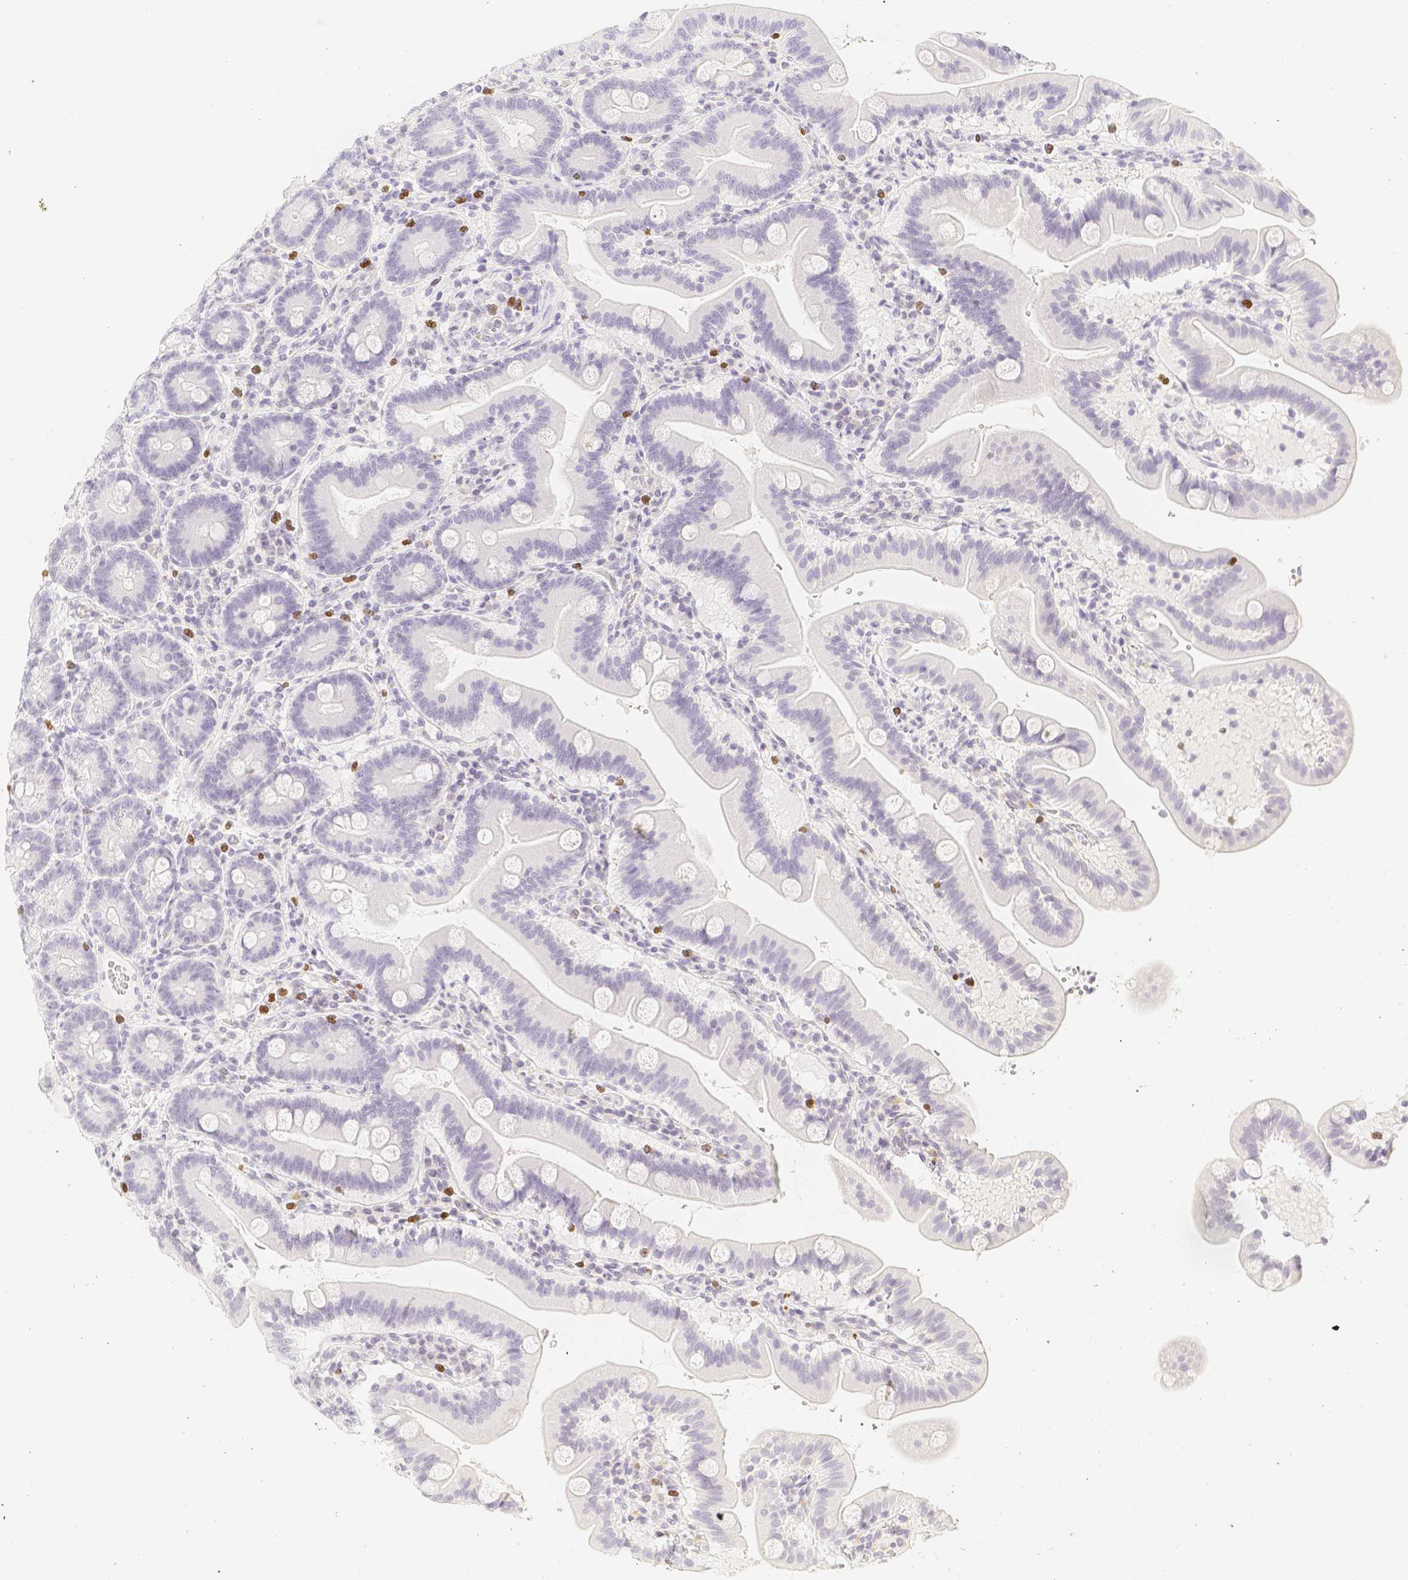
{"staining": {"intensity": "negative", "quantity": "none", "location": "none"}, "tissue": "duodenum", "cell_type": "Glandular cells", "image_type": "normal", "snomed": [{"axis": "morphology", "description": "Normal tissue, NOS"}, {"axis": "topography", "description": "Duodenum"}], "caption": "Immunohistochemistry (IHC) of benign human duodenum demonstrates no staining in glandular cells.", "gene": "PADI4", "patient": {"sex": "male", "age": 54}}